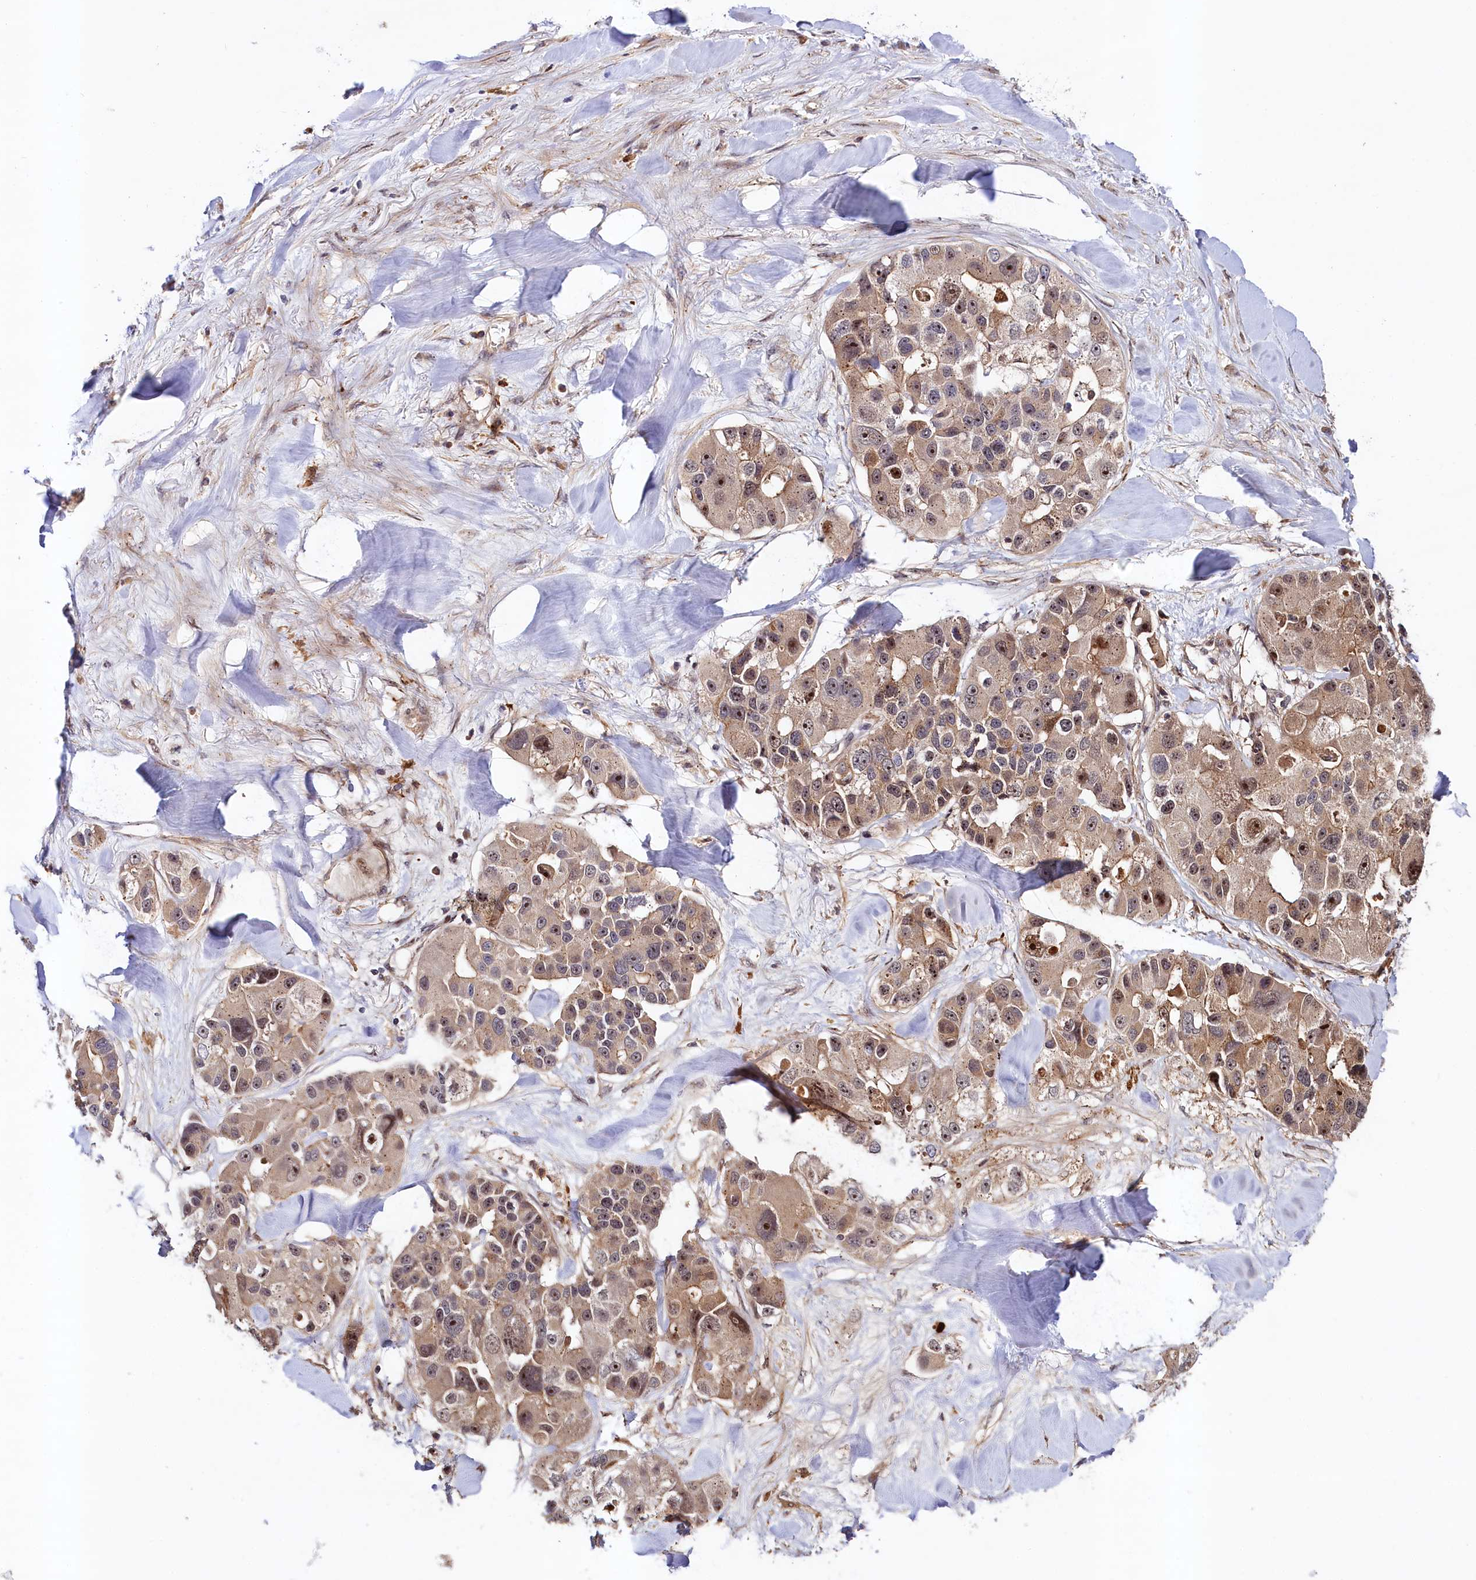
{"staining": {"intensity": "moderate", "quantity": ">75%", "location": "cytoplasmic/membranous,nuclear"}, "tissue": "lung cancer", "cell_type": "Tumor cells", "image_type": "cancer", "snomed": [{"axis": "morphology", "description": "Adenocarcinoma, NOS"}, {"axis": "topography", "description": "Lung"}], "caption": "This is a histology image of immunohistochemistry (IHC) staining of lung cancer, which shows moderate expression in the cytoplasmic/membranous and nuclear of tumor cells.", "gene": "NEDD1", "patient": {"sex": "female", "age": 54}}